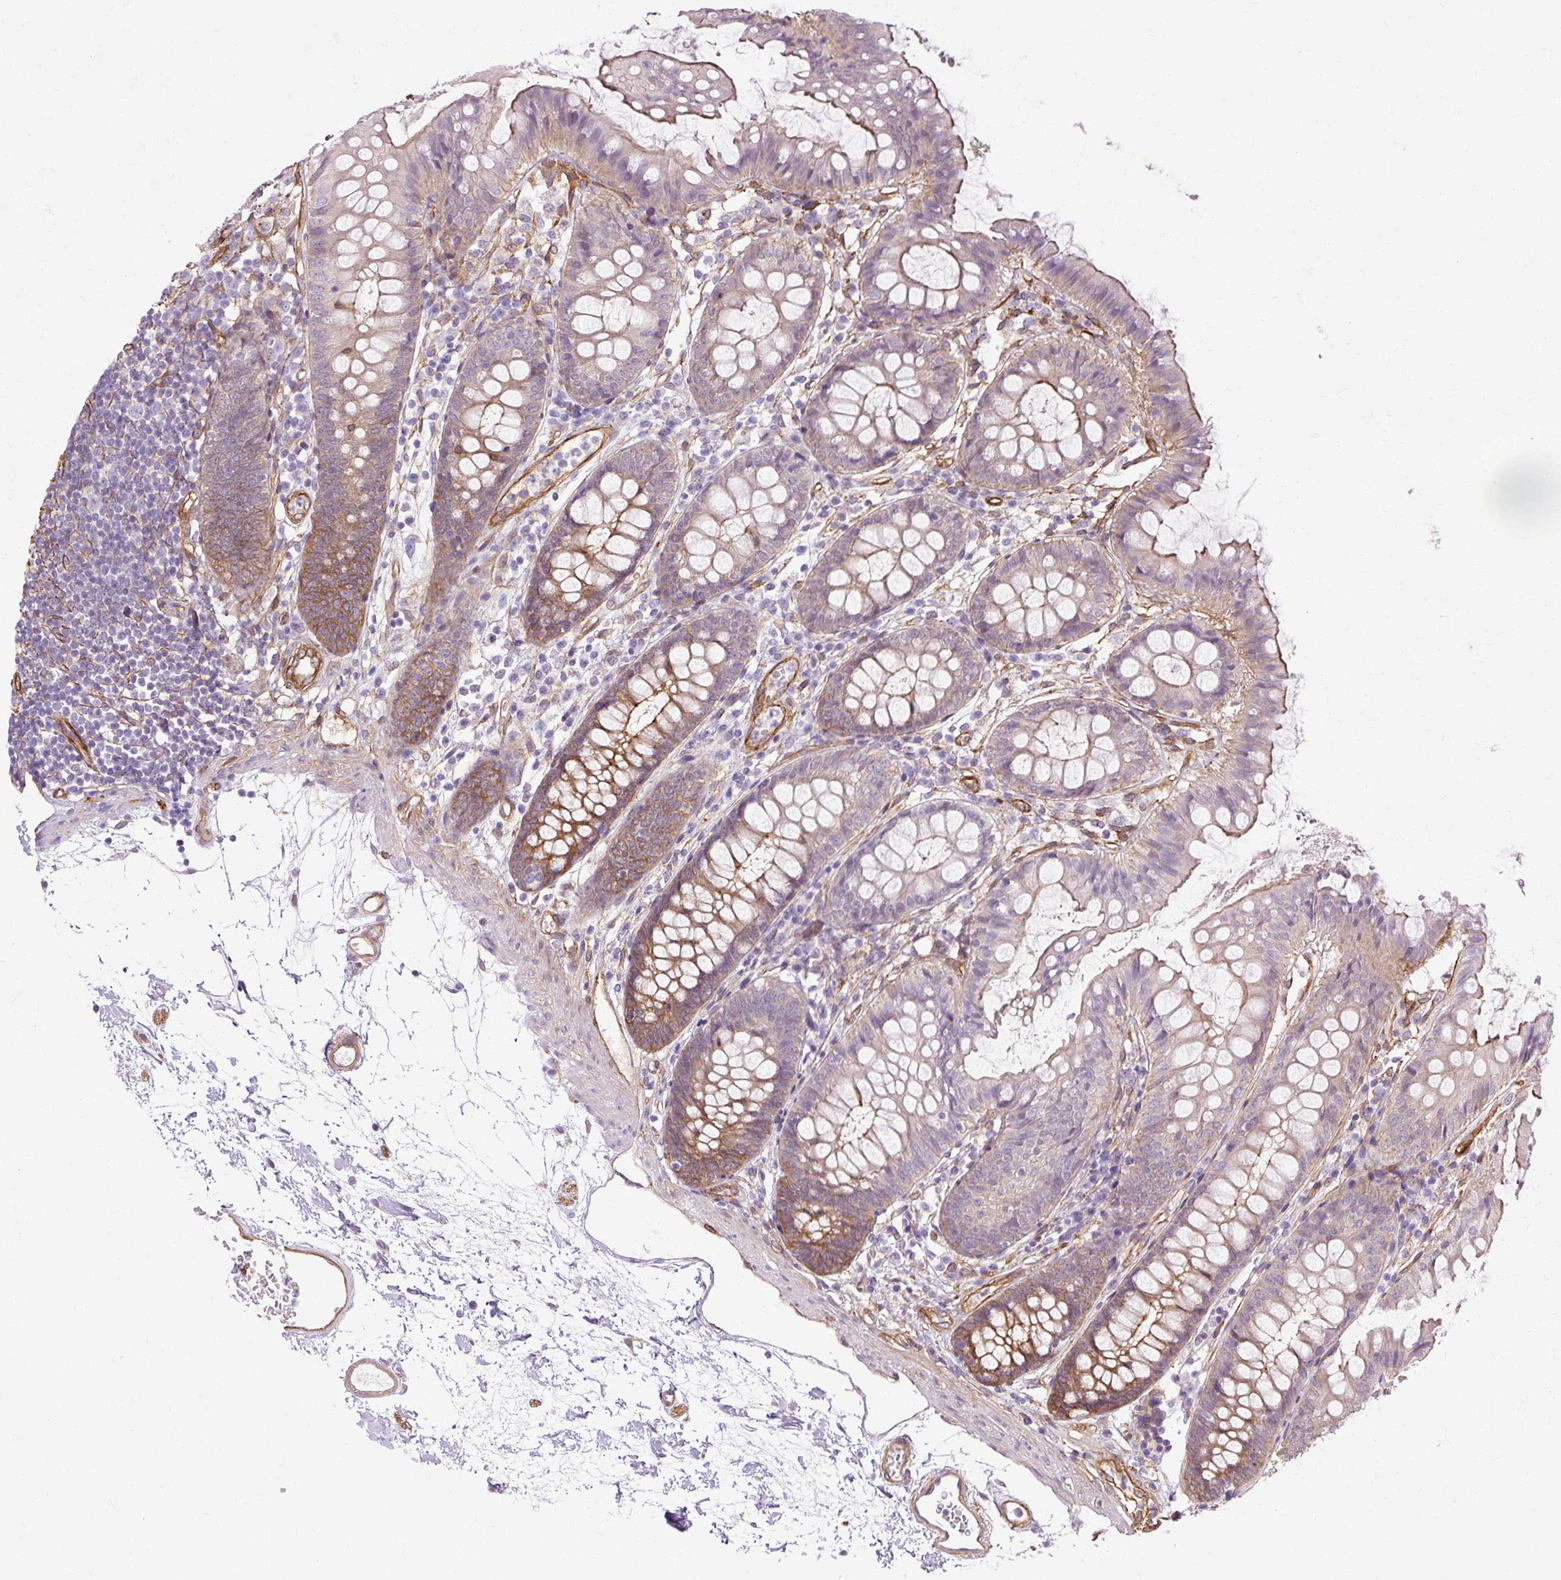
{"staining": {"intensity": "moderate", "quantity": ">75%", "location": "cytoplasmic/membranous"}, "tissue": "colon", "cell_type": "Endothelial cells", "image_type": "normal", "snomed": [{"axis": "morphology", "description": "Normal tissue, NOS"}, {"axis": "topography", "description": "Colon"}], "caption": "Immunohistochemistry (IHC) of normal colon displays medium levels of moderate cytoplasmic/membranous positivity in approximately >75% of endothelial cells. (Stains: DAB (3,3'-diaminobenzidine) in brown, nuclei in blue, Microscopy: brightfield microscopy at high magnification).", "gene": "CNN3", "patient": {"sex": "female", "age": 84}}